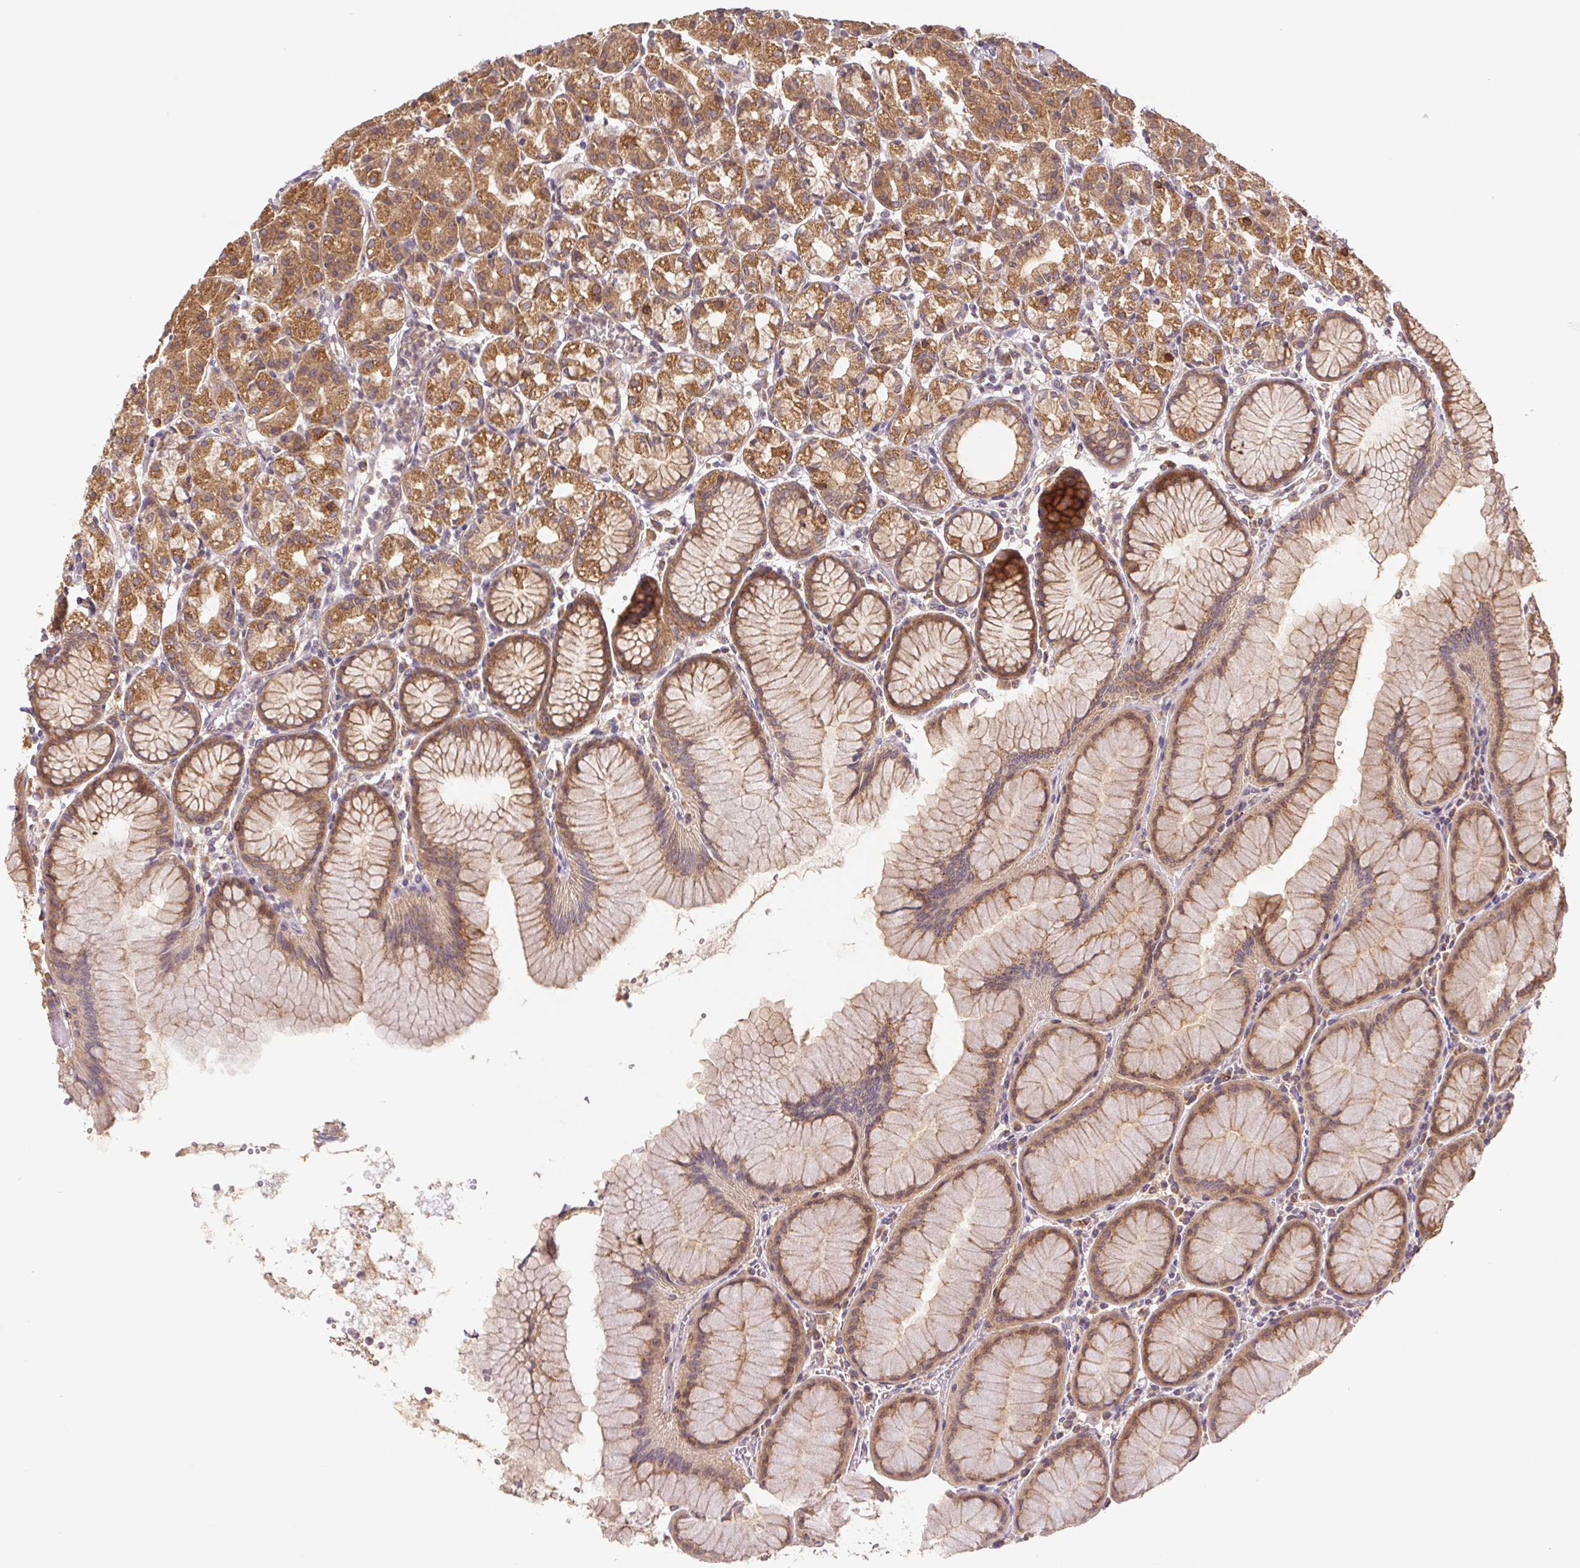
{"staining": {"intensity": "moderate", "quantity": ">75%", "location": "cytoplasmic/membranous"}, "tissue": "stomach", "cell_type": "Glandular cells", "image_type": "normal", "snomed": [{"axis": "morphology", "description": "Normal tissue, NOS"}, {"axis": "topography", "description": "Stomach"}], "caption": "A high-resolution image shows immunohistochemistry (IHC) staining of benign stomach, which reveals moderate cytoplasmic/membranous expression in about >75% of glandular cells. (Brightfield microscopy of DAB IHC at high magnification).", "gene": "MTHFD1L", "patient": {"sex": "female", "age": 57}}